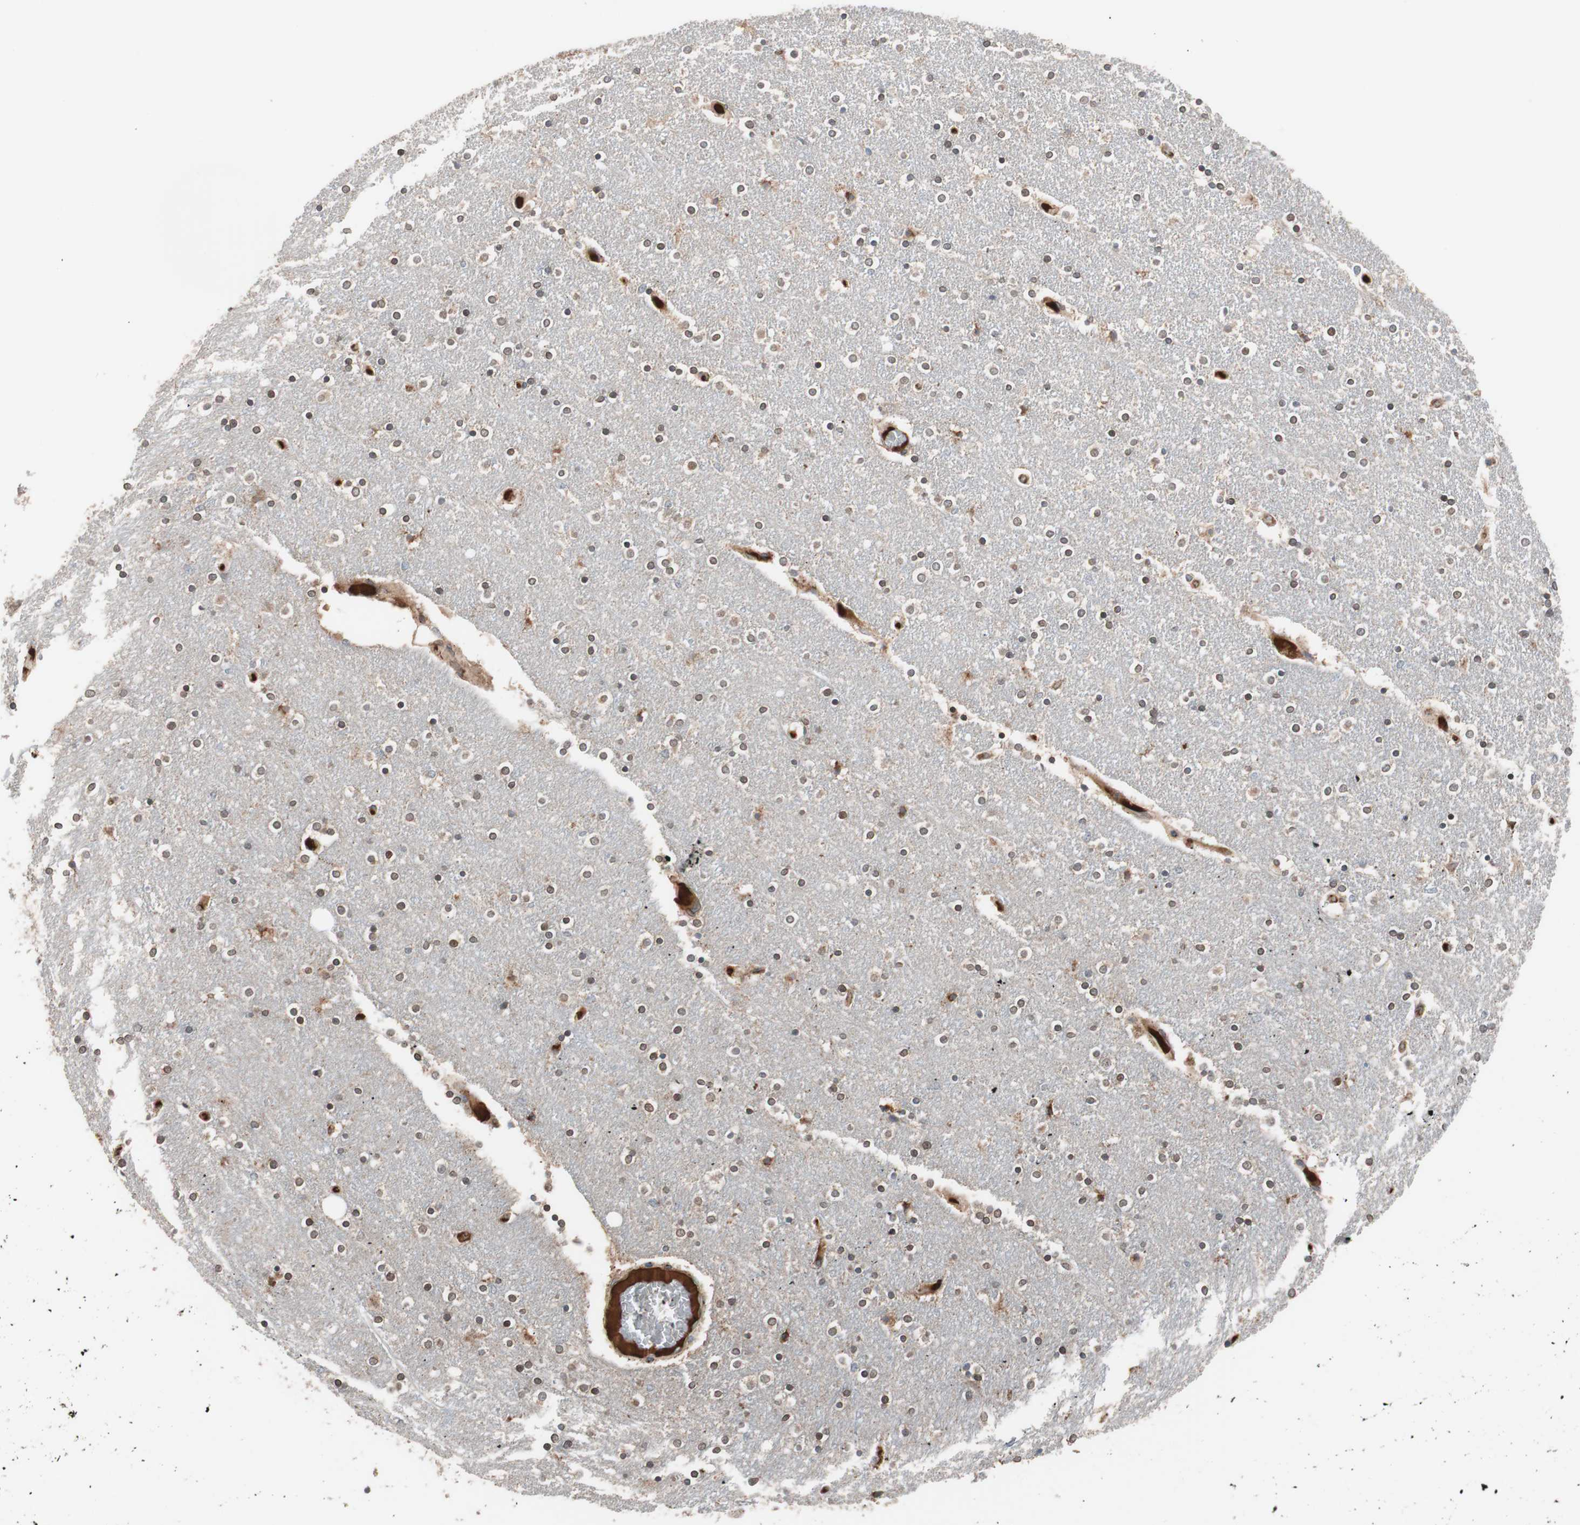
{"staining": {"intensity": "moderate", "quantity": ">75%", "location": "cytoplasmic/membranous,nuclear"}, "tissue": "caudate", "cell_type": "Glial cells", "image_type": "normal", "snomed": [{"axis": "morphology", "description": "Normal tissue, NOS"}, {"axis": "topography", "description": "Lateral ventricle wall"}], "caption": "Glial cells display medium levels of moderate cytoplasmic/membranous,nuclear staining in about >75% of cells in benign human caudate.", "gene": "SDC4", "patient": {"sex": "female", "age": 54}}